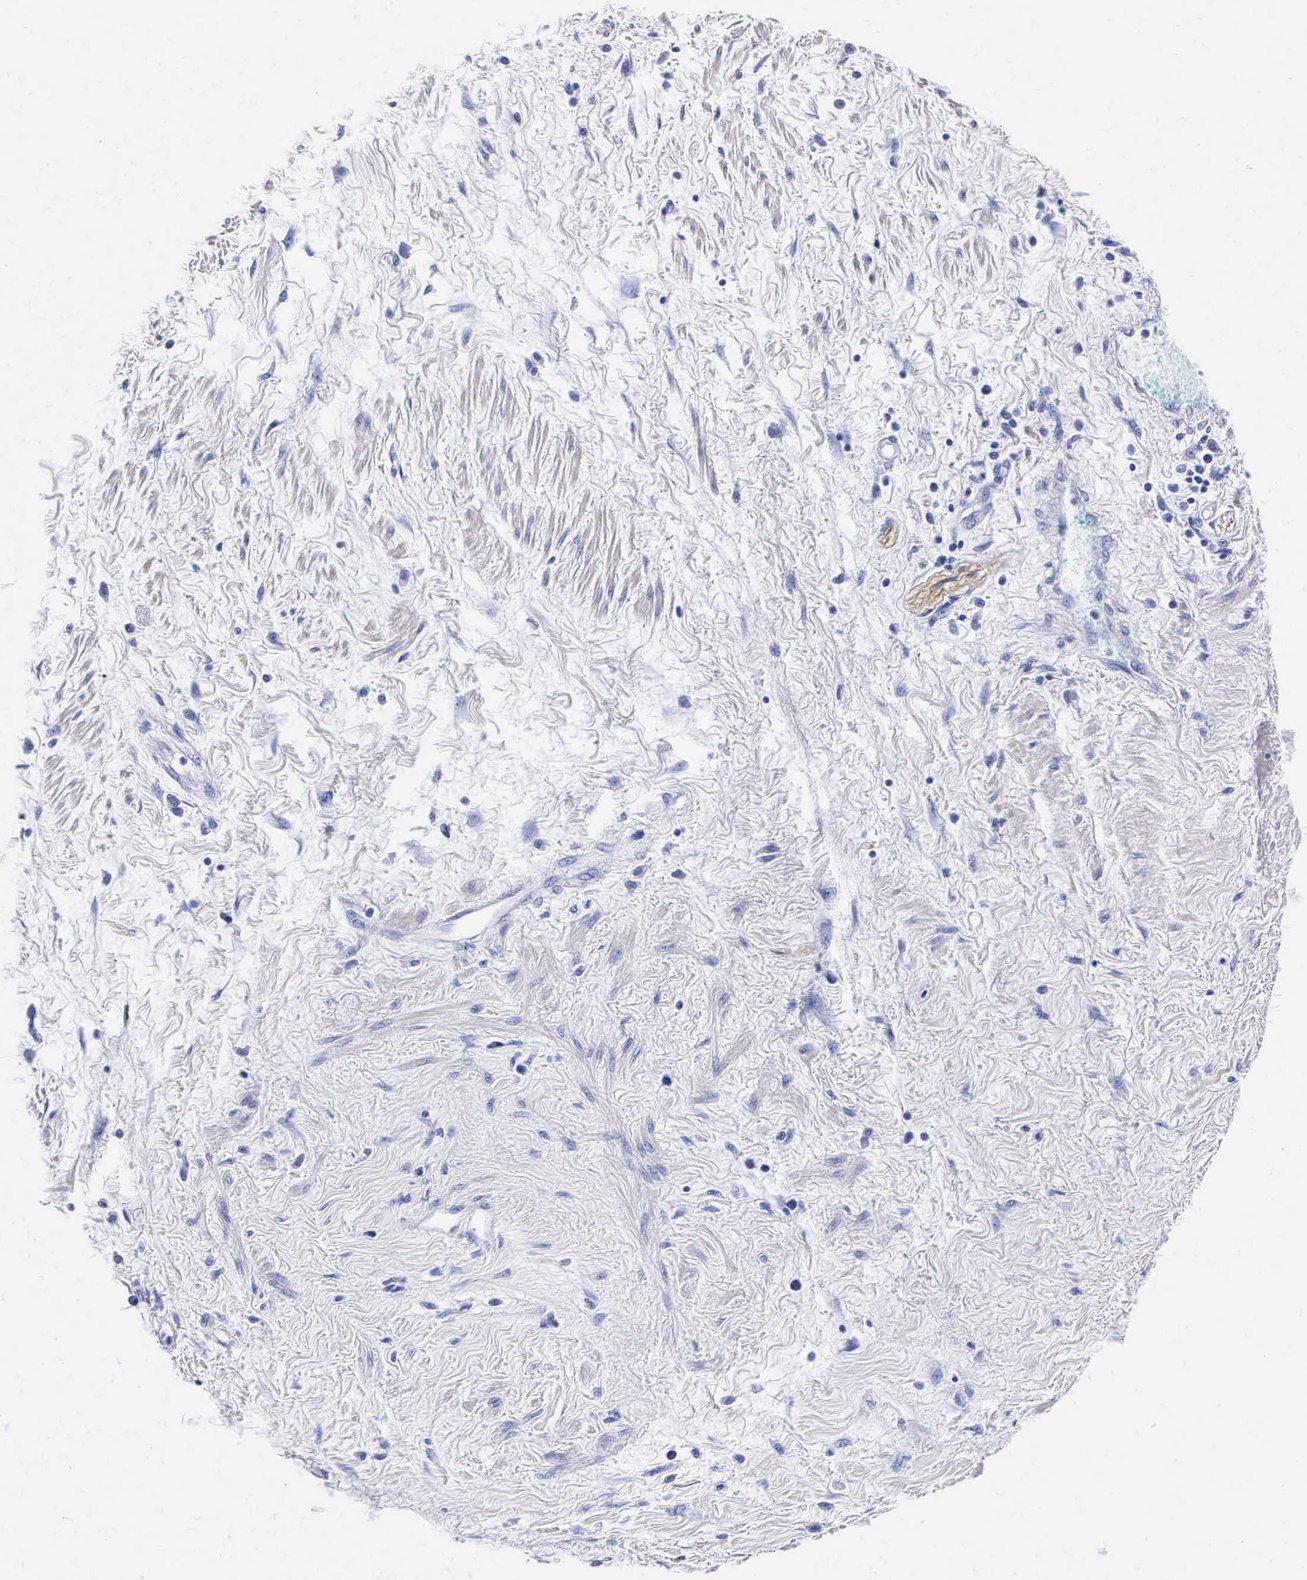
{"staining": {"intensity": "negative", "quantity": "none", "location": "none"}, "tissue": "cervical cancer", "cell_type": "Tumor cells", "image_type": "cancer", "snomed": [{"axis": "morphology", "description": "Squamous cell carcinoma, NOS"}, {"axis": "topography", "description": "Cervix"}], "caption": "Tumor cells show no significant expression in cervical cancer.", "gene": "ENO2", "patient": {"sex": "female", "age": 57}}